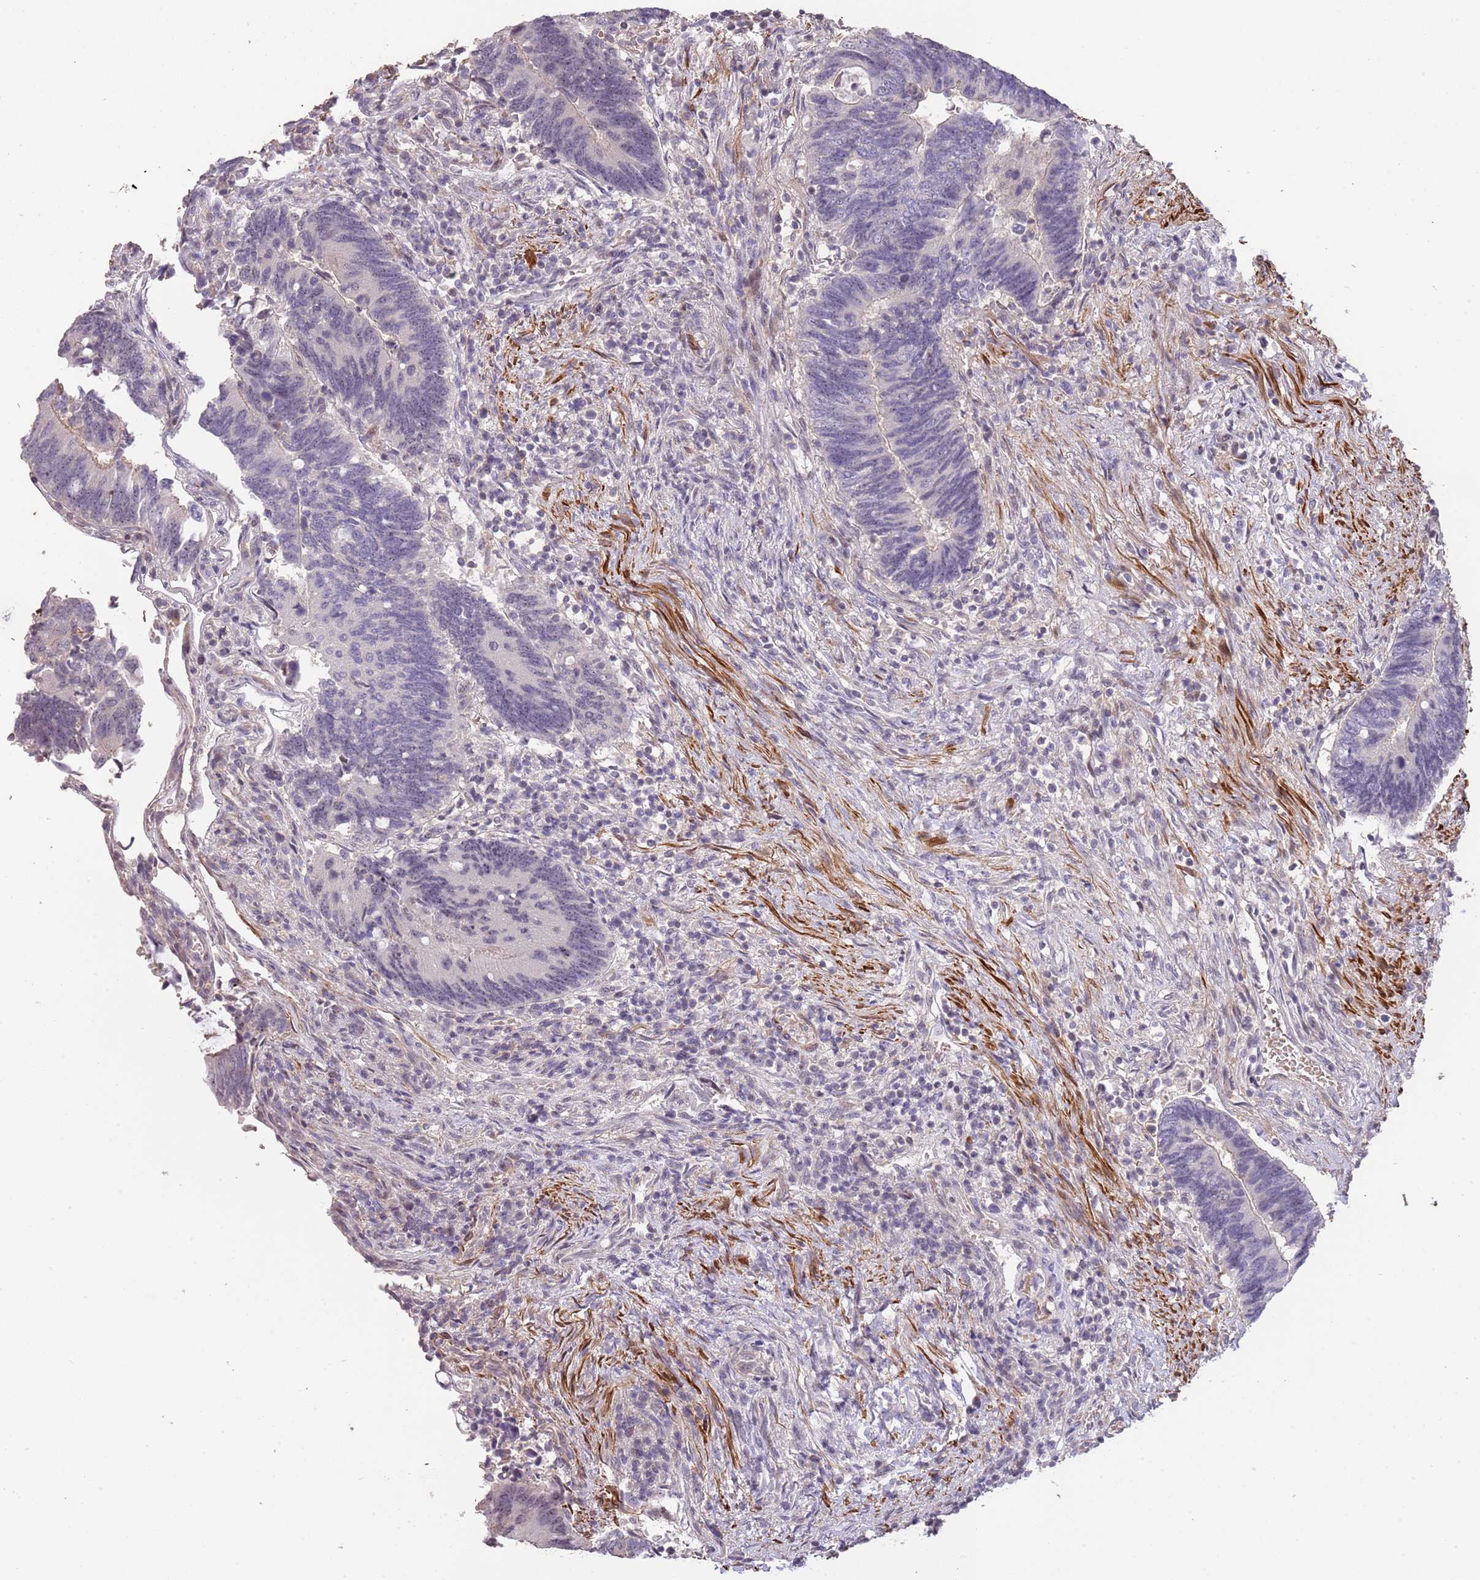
{"staining": {"intensity": "negative", "quantity": "none", "location": "none"}, "tissue": "colorectal cancer", "cell_type": "Tumor cells", "image_type": "cancer", "snomed": [{"axis": "morphology", "description": "Adenocarcinoma, NOS"}, {"axis": "topography", "description": "Colon"}], "caption": "Tumor cells show no significant protein expression in adenocarcinoma (colorectal).", "gene": "ADTRP", "patient": {"sex": "male", "age": 87}}